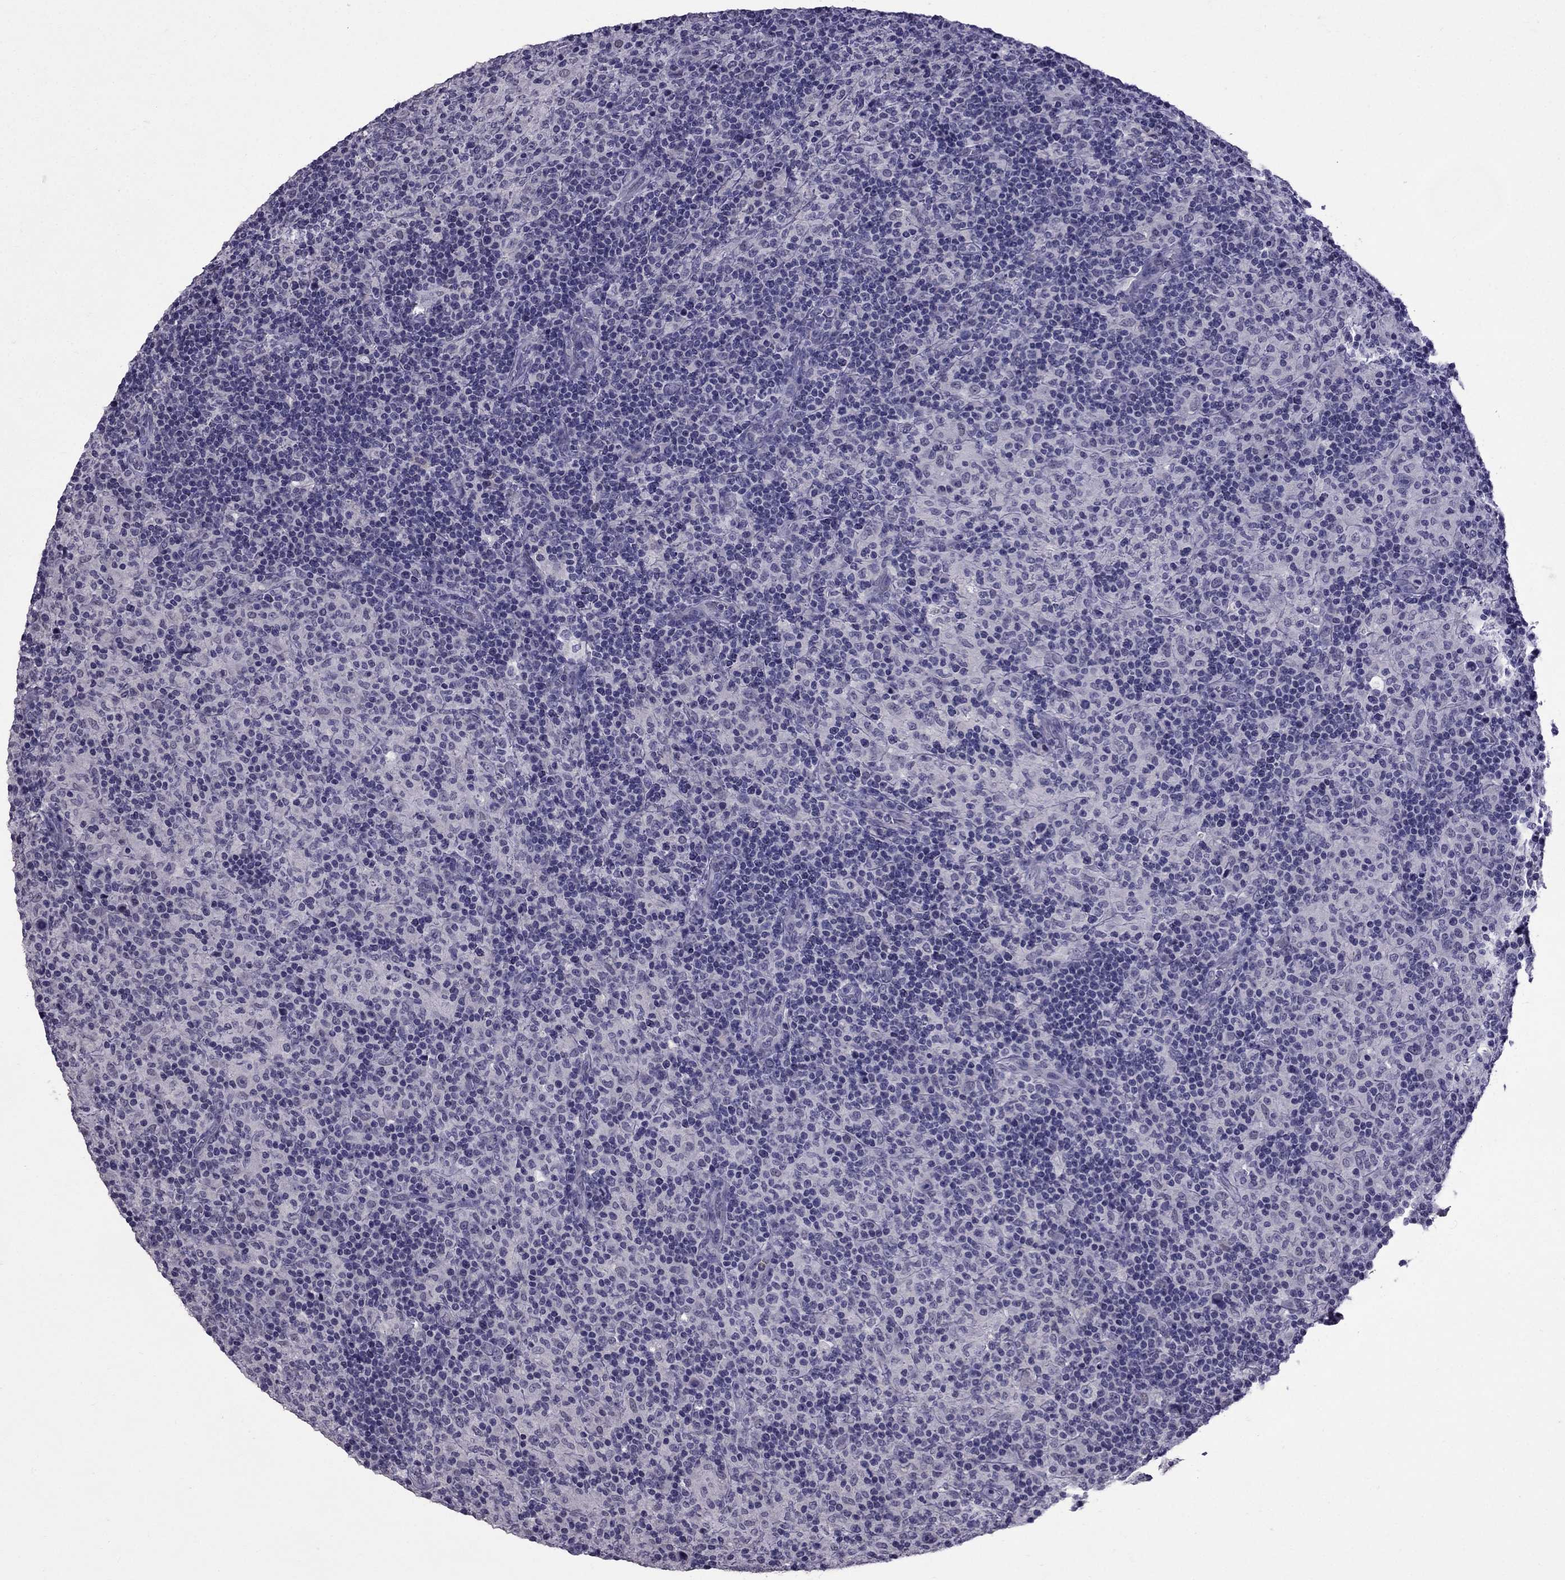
{"staining": {"intensity": "negative", "quantity": "none", "location": "none"}, "tissue": "lymphoma", "cell_type": "Tumor cells", "image_type": "cancer", "snomed": [{"axis": "morphology", "description": "Hodgkin's disease, NOS"}, {"axis": "topography", "description": "Lymph node"}], "caption": "Tumor cells show no significant expression in Hodgkin's disease.", "gene": "OLFM4", "patient": {"sex": "male", "age": 70}}